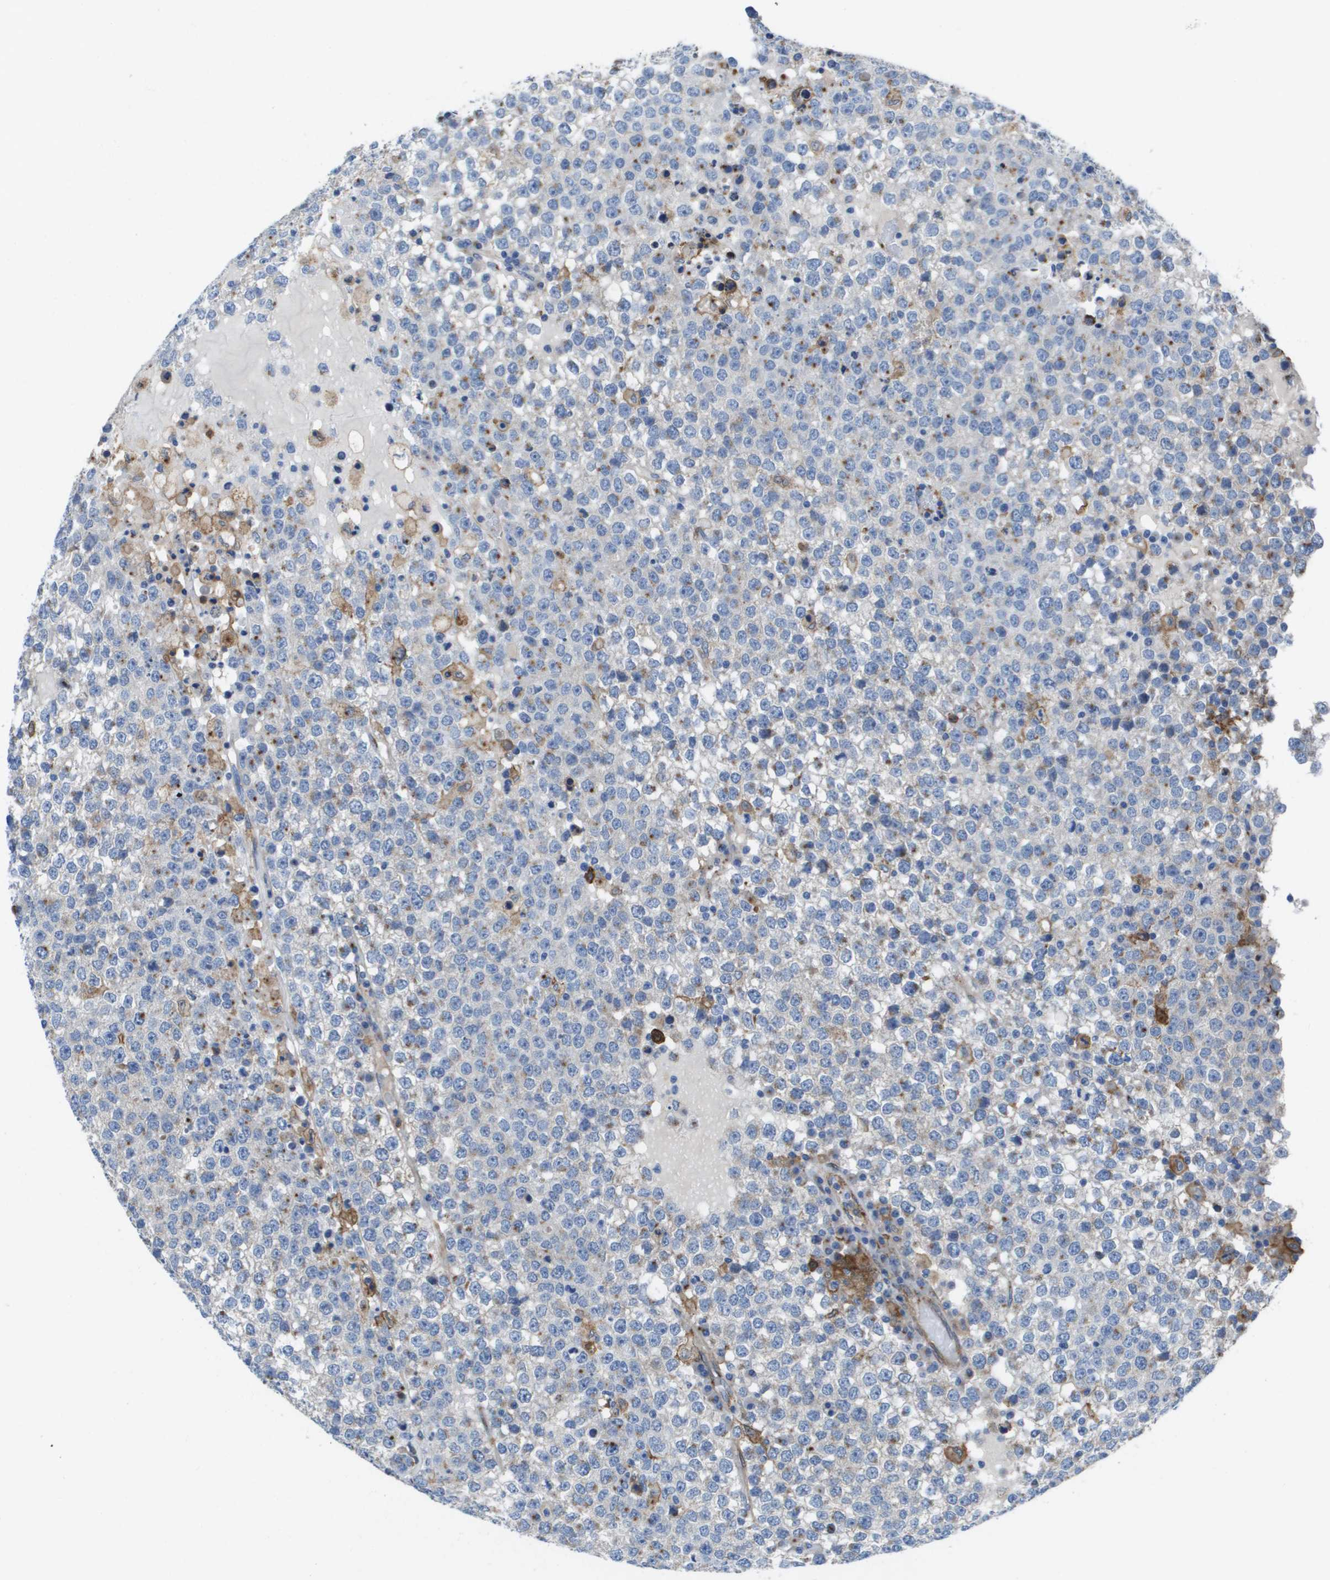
{"staining": {"intensity": "negative", "quantity": "none", "location": "none"}, "tissue": "testis cancer", "cell_type": "Tumor cells", "image_type": "cancer", "snomed": [{"axis": "morphology", "description": "Seminoma, NOS"}, {"axis": "topography", "description": "Testis"}], "caption": "Tumor cells are negative for protein expression in human testis cancer.", "gene": "SLC37A2", "patient": {"sex": "male", "age": 65}}